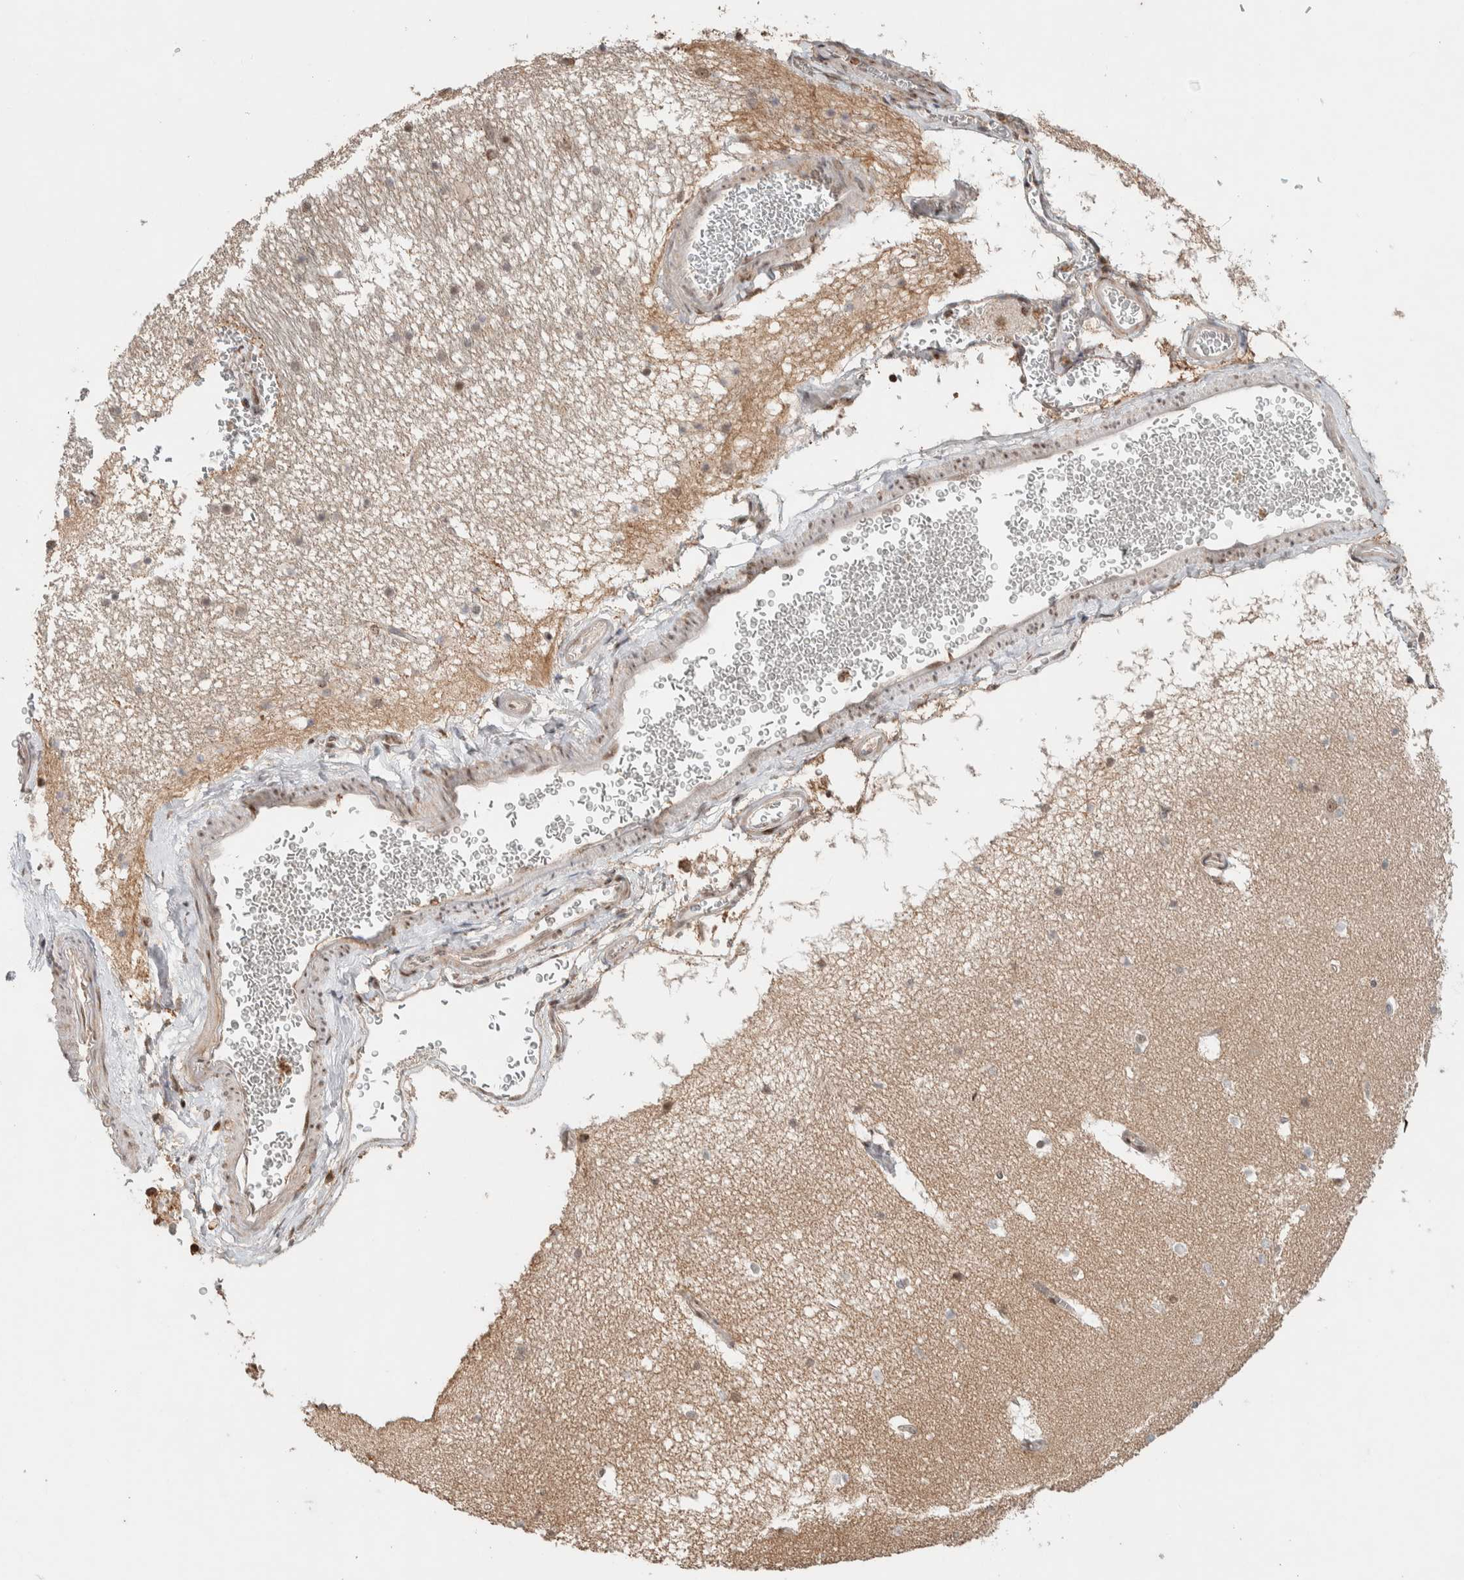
{"staining": {"intensity": "weak", "quantity": "<25%", "location": "nuclear"}, "tissue": "hippocampus", "cell_type": "Glial cells", "image_type": "normal", "snomed": [{"axis": "morphology", "description": "Normal tissue, NOS"}, {"axis": "topography", "description": "Hippocampus"}], "caption": "Immunohistochemistry (IHC) histopathology image of normal human hippocampus stained for a protein (brown), which exhibits no expression in glial cells.", "gene": "ZNF521", "patient": {"sex": "male", "age": 45}}